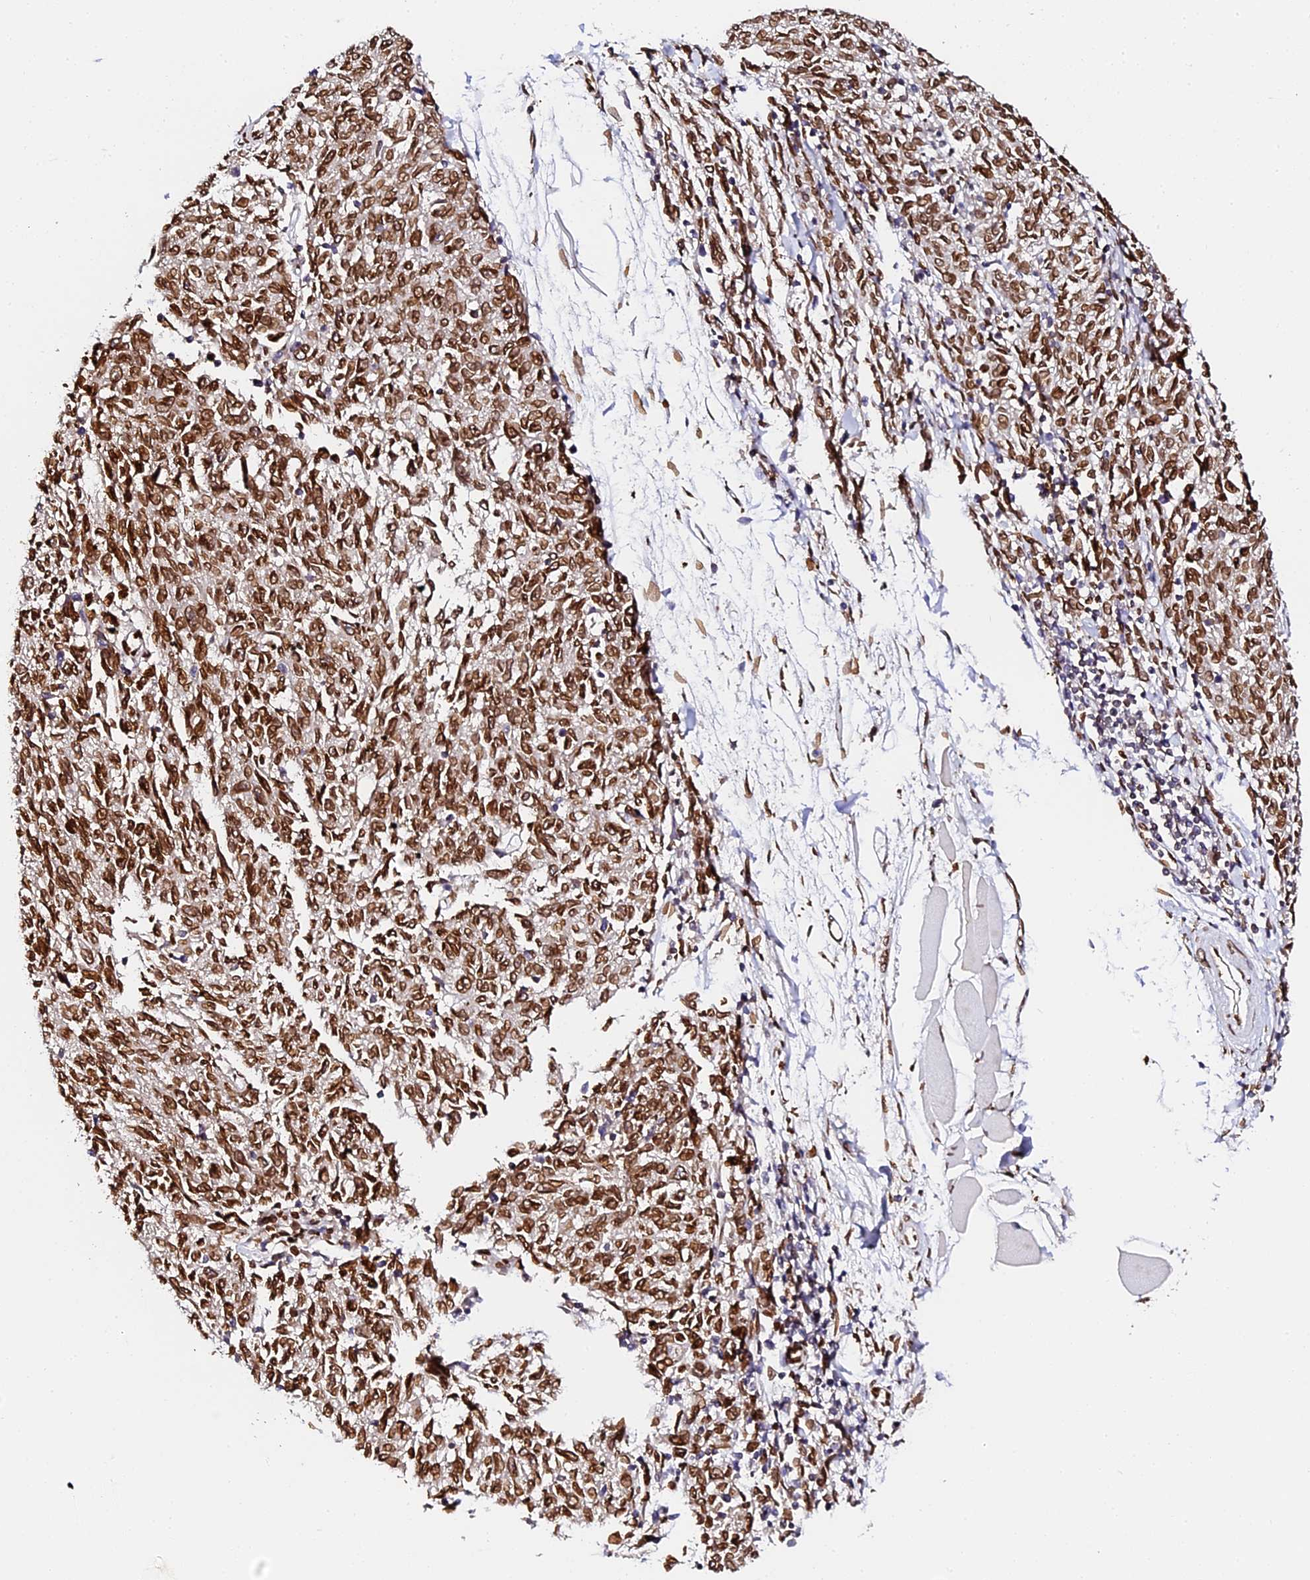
{"staining": {"intensity": "moderate", "quantity": ">75%", "location": "cytoplasmic/membranous,nuclear"}, "tissue": "melanoma", "cell_type": "Tumor cells", "image_type": "cancer", "snomed": [{"axis": "morphology", "description": "Malignant melanoma, NOS"}, {"axis": "topography", "description": "Skin"}], "caption": "DAB (3,3'-diaminobenzidine) immunohistochemical staining of human melanoma reveals moderate cytoplasmic/membranous and nuclear protein positivity in about >75% of tumor cells.", "gene": "ANAPC5", "patient": {"sex": "female", "age": 72}}